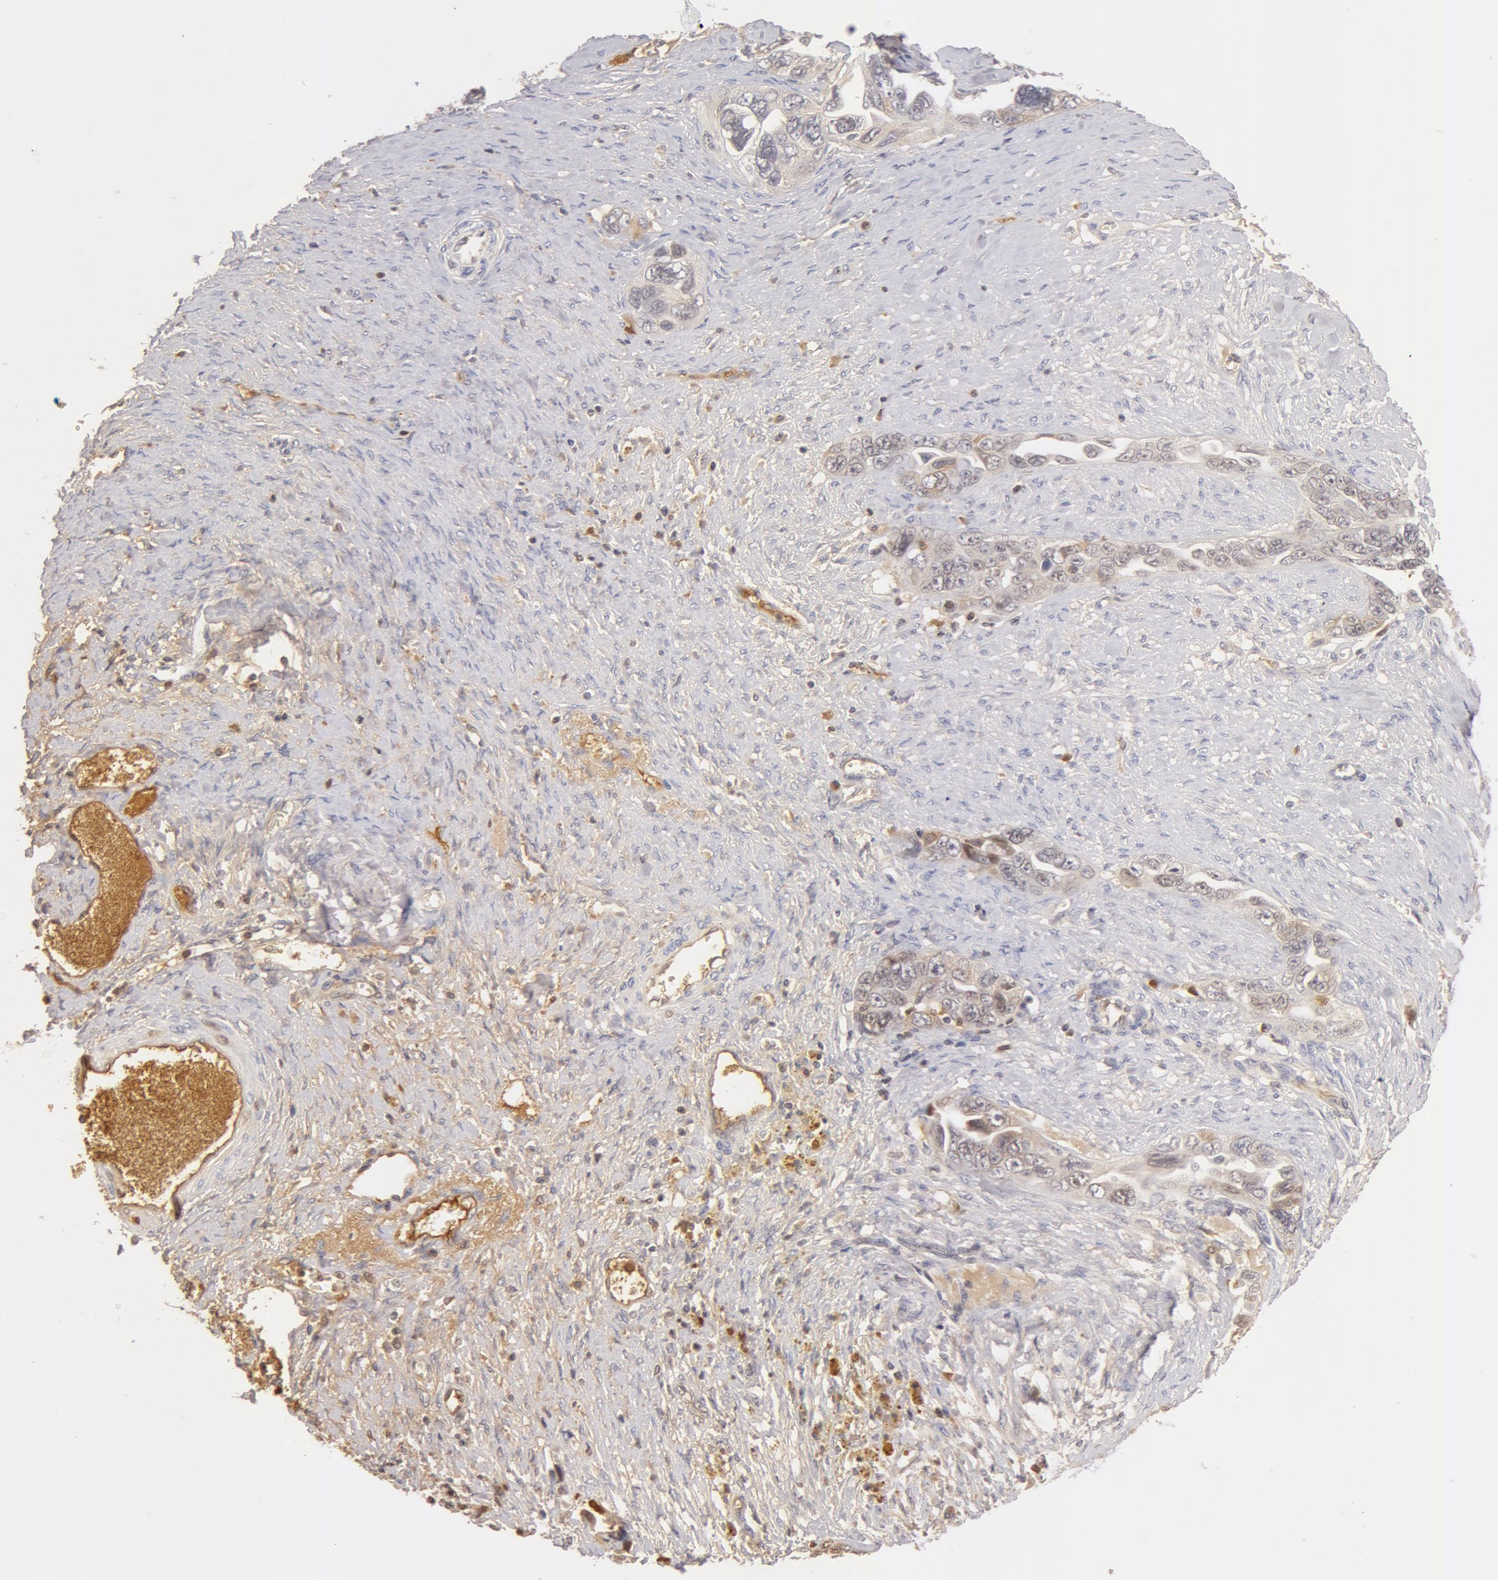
{"staining": {"intensity": "negative", "quantity": "none", "location": "none"}, "tissue": "ovarian cancer", "cell_type": "Tumor cells", "image_type": "cancer", "snomed": [{"axis": "morphology", "description": "Cystadenocarcinoma, serous, NOS"}, {"axis": "topography", "description": "Ovary"}], "caption": "This is a image of IHC staining of ovarian serous cystadenocarcinoma, which shows no expression in tumor cells. (Brightfield microscopy of DAB immunohistochemistry at high magnification).", "gene": "AHSG", "patient": {"sex": "female", "age": 63}}